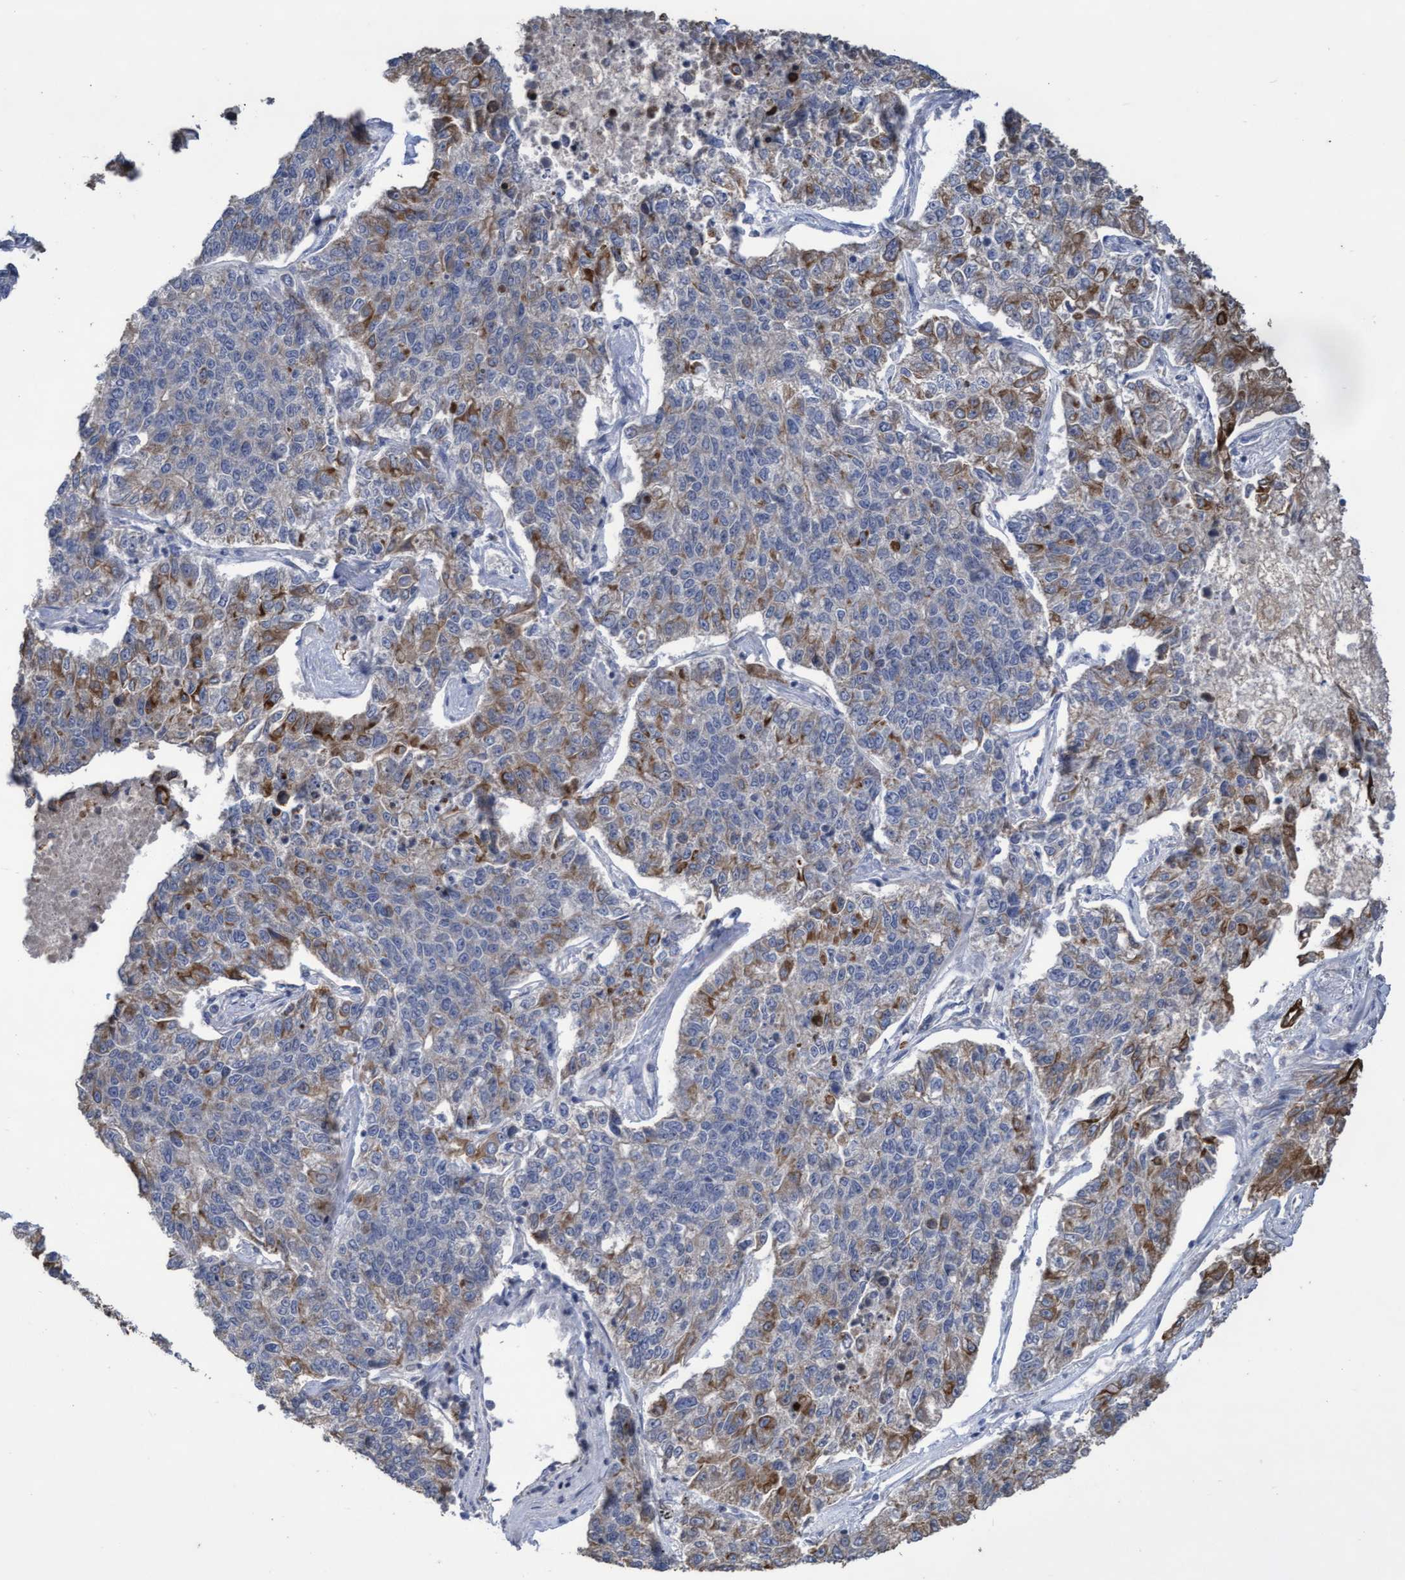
{"staining": {"intensity": "moderate", "quantity": "25%-75%", "location": "cytoplasmic/membranous"}, "tissue": "lung cancer", "cell_type": "Tumor cells", "image_type": "cancer", "snomed": [{"axis": "morphology", "description": "Adenocarcinoma, NOS"}, {"axis": "topography", "description": "Lung"}], "caption": "This image demonstrates lung cancer (adenocarcinoma) stained with IHC to label a protein in brown. The cytoplasmic/membranous of tumor cells show moderate positivity for the protein. Nuclei are counter-stained blue.", "gene": "KRT24", "patient": {"sex": "male", "age": 49}}